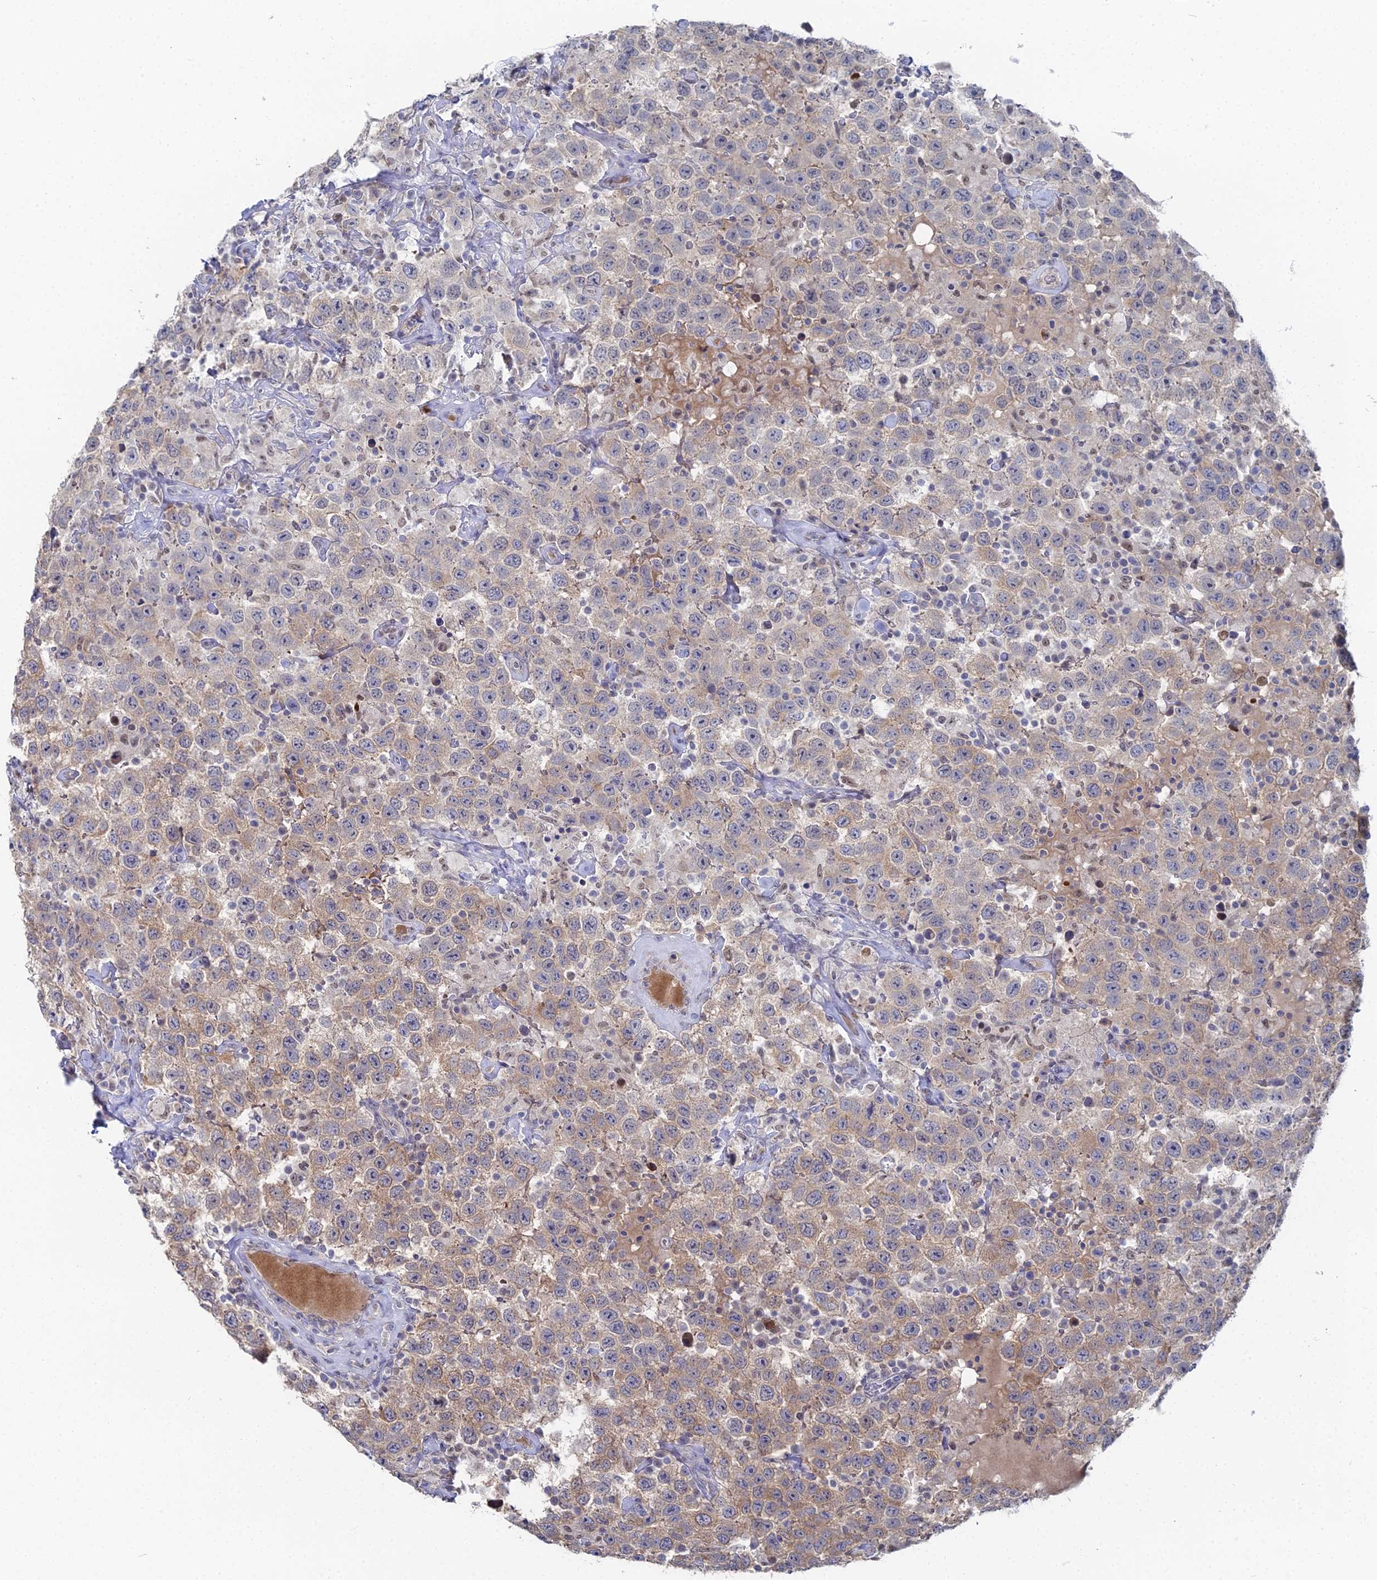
{"staining": {"intensity": "weak", "quantity": "25%-75%", "location": "cytoplasmic/membranous"}, "tissue": "testis cancer", "cell_type": "Tumor cells", "image_type": "cancer", "snomed": [{"axis": "morphology", "description": "Seminoma, NOS"}, {"axis": "topography", "description": "Testis"}], "caption": "There is low levels of weak cytoplasmic/membranous expression in tumor cells of testis cancer, as demonstrated by immunohistochemical staining (brown color).", "gene": "THAP4", "patient": {"sex": "male", "age": 41}}